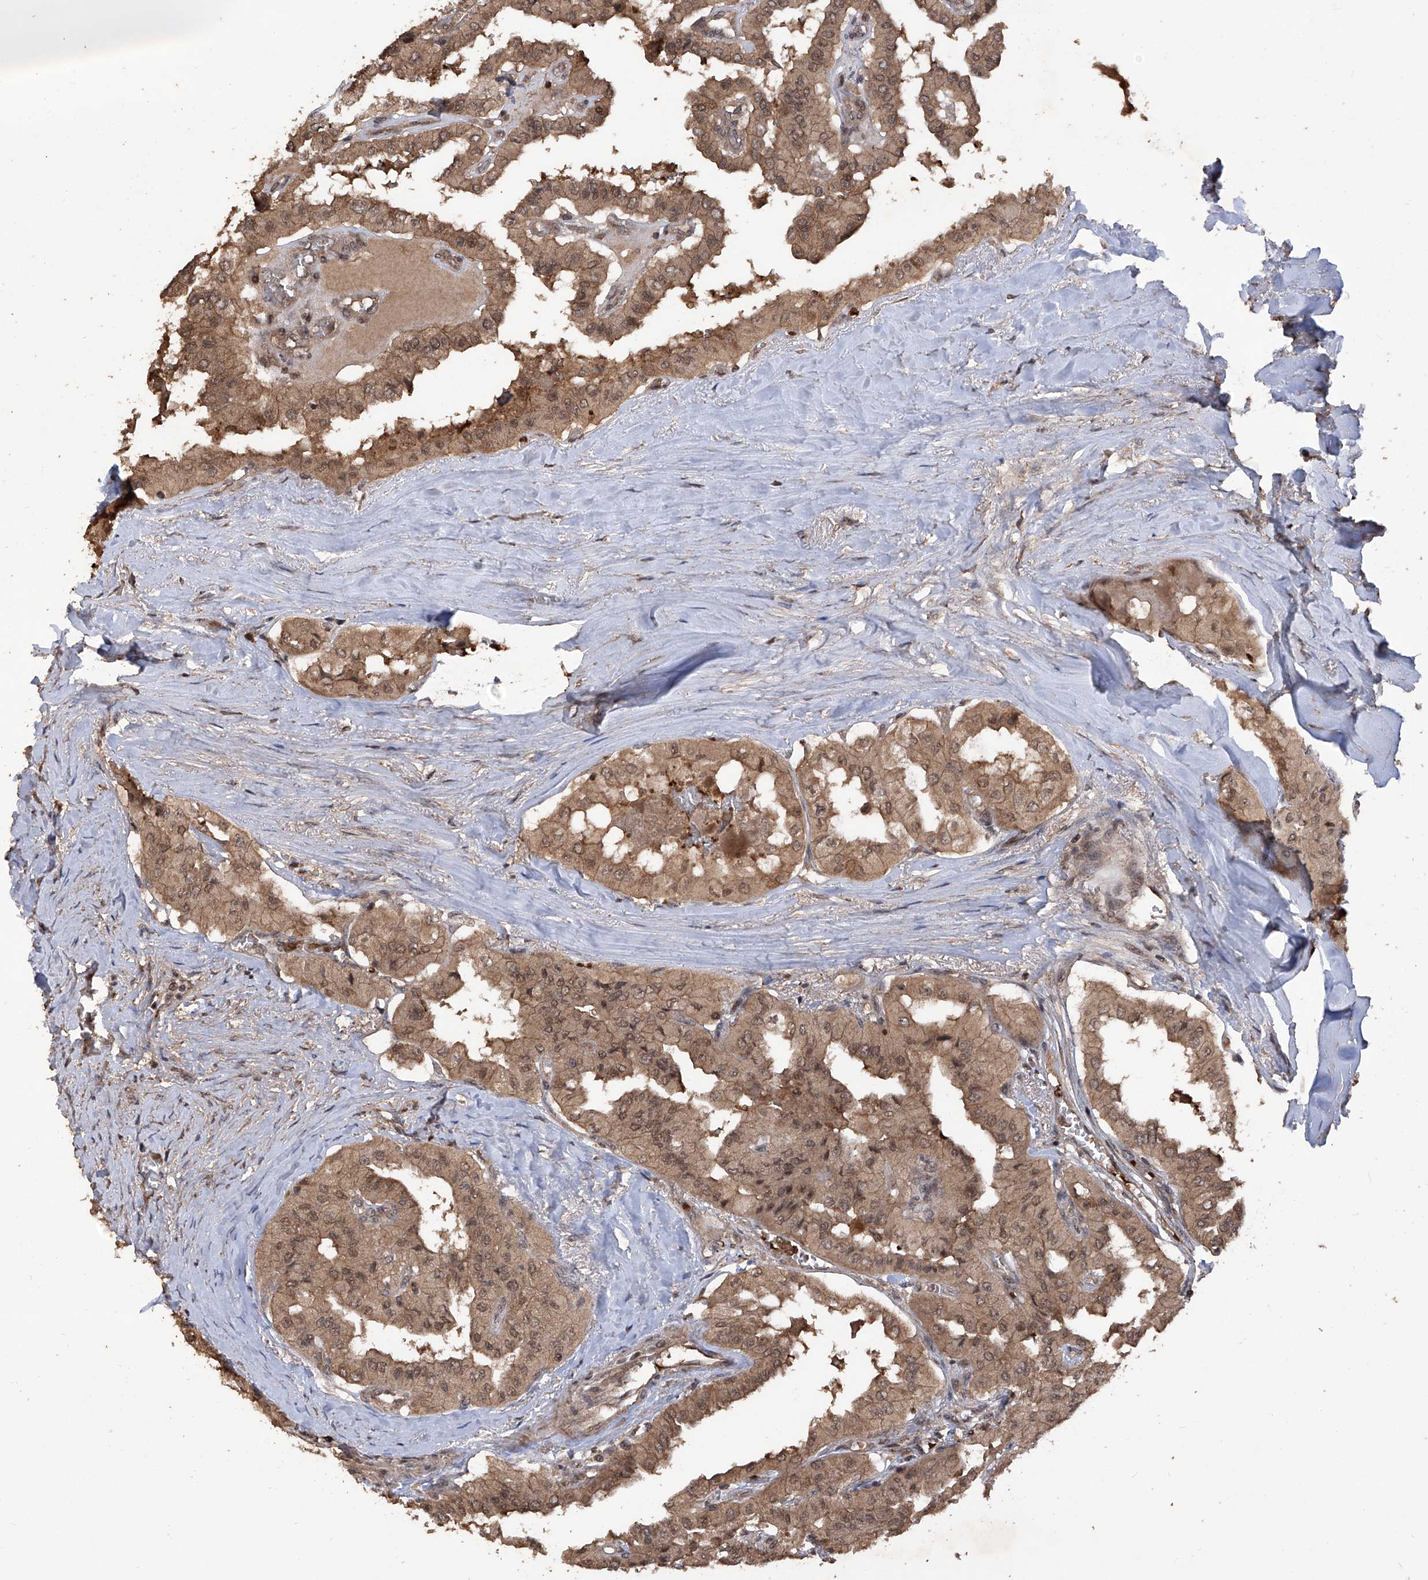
{"staining": {"intensity": "moderate", "quantity": ">75%", "location": "cytoplasmic/membranous,nuclear"}, "tissue": "thyroid cancer", "cell_type": "Tumor cells", "image_type": "cancer", "snomed": [{"axis": "morphology", "description": "Papillary adenocarcinoma, NOS"}, {"axis": "topography", "description": "Thyroid gland"}], "caption": "A brown stain highlights moderate cytoplasmic/membranous and nuclear expression of a protein in human thyroid cancer tumor cells. (DAB (3,3'-diaminobenzidine) IHC, brown staining for protein, blue staining for nuclei).", "gene": "LYSMD4", "patient": {"sex": "female", "age": 59}}